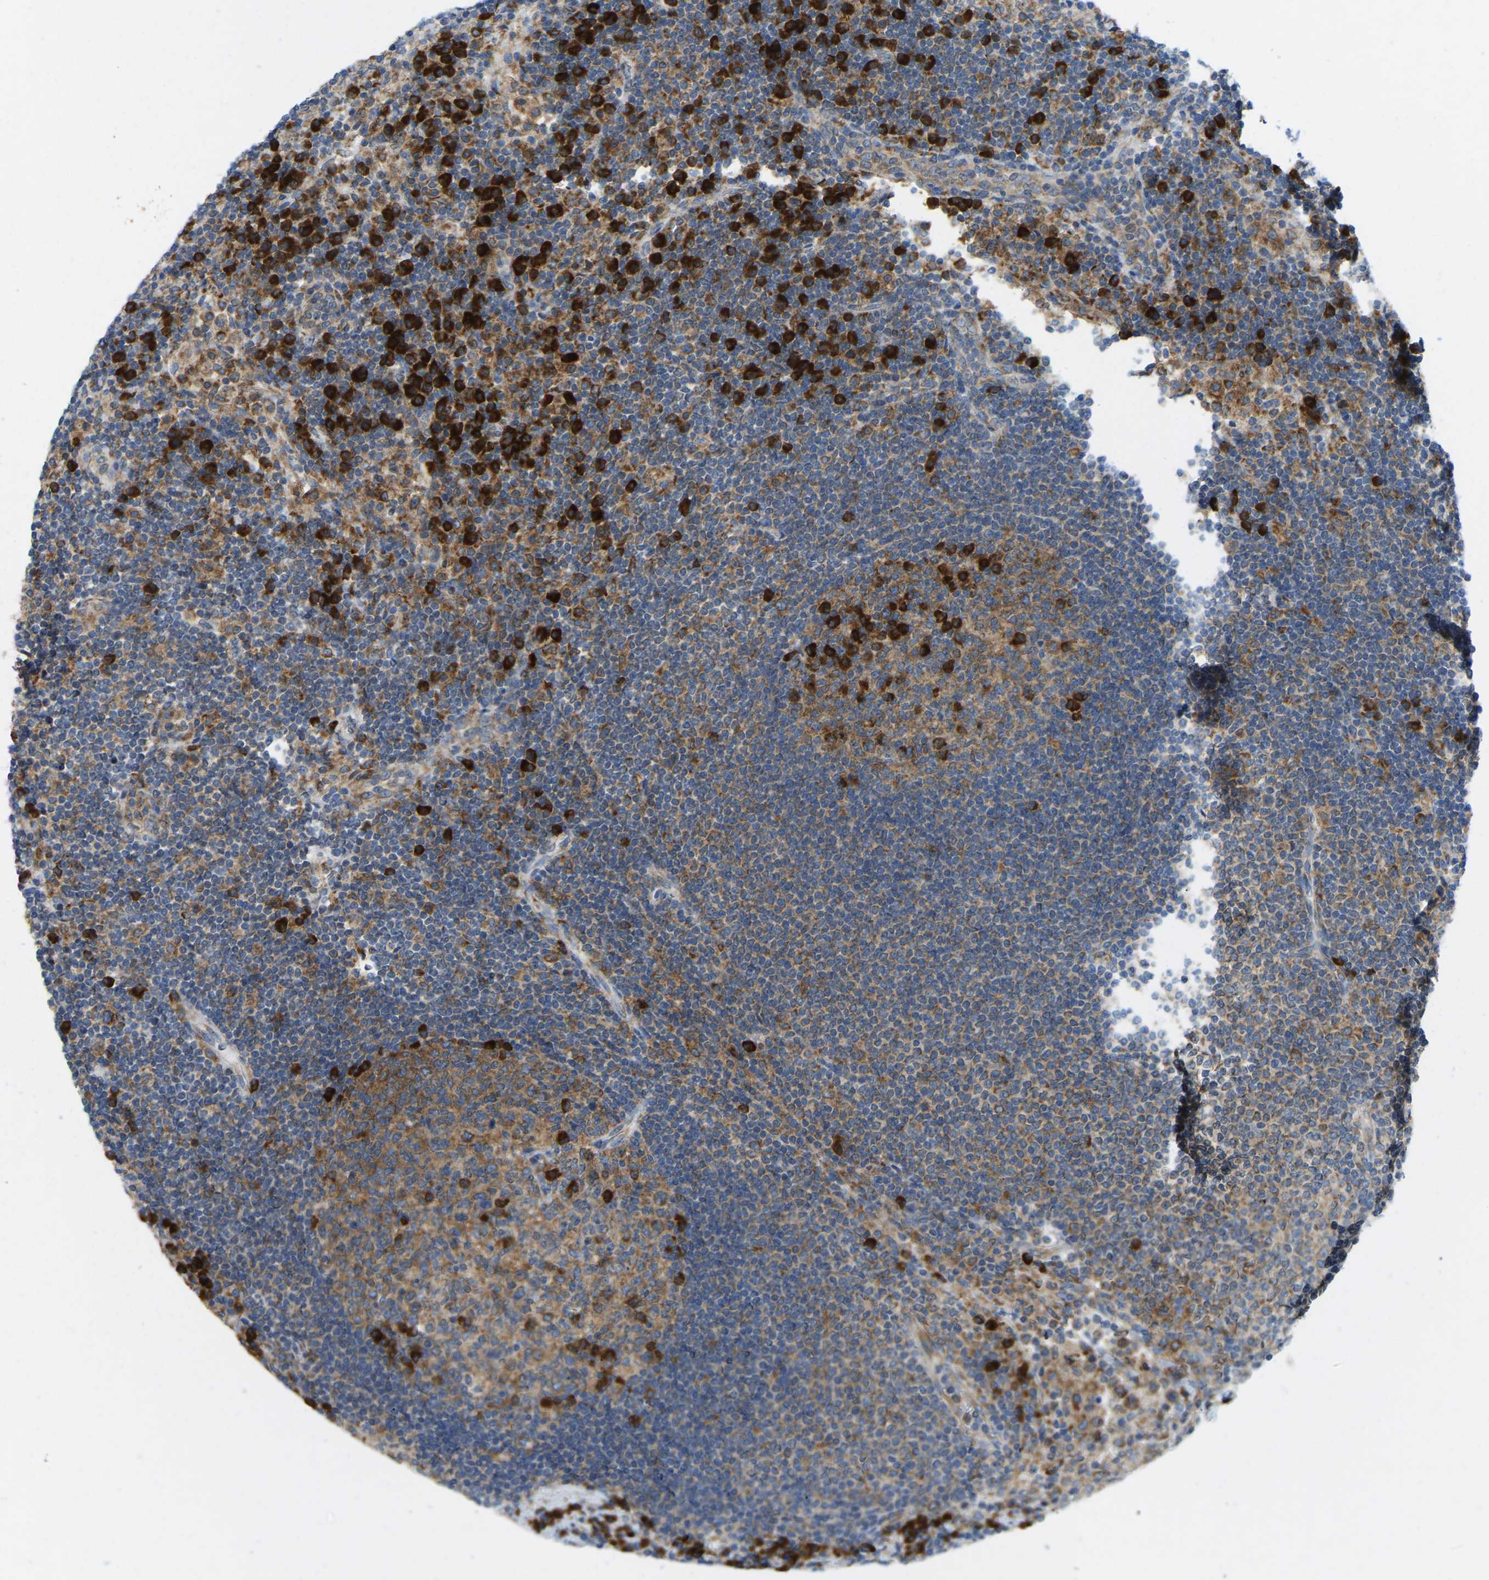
{"staining": {"intensity": "moderate", "quantity": ">75%", "location": "cytoplasmic/membranous"}, "tissue": "lymph node", "cell_type": "Germinal center cells", "image_type": "normal", "snomed": [{"axis": "morphology", "description": "Normal tissue, NOS"}, {"axis": "topography", "description": "Lymph node"}], "caption": "Immunohistochemistry (IHC) of unremarkable lymph node displays medium levels of moderate cytoplasmic/membranous expression in about >75% of germinal center cells.", "gene": "SND1", "patient": {"sex": "female", "age": 53}}